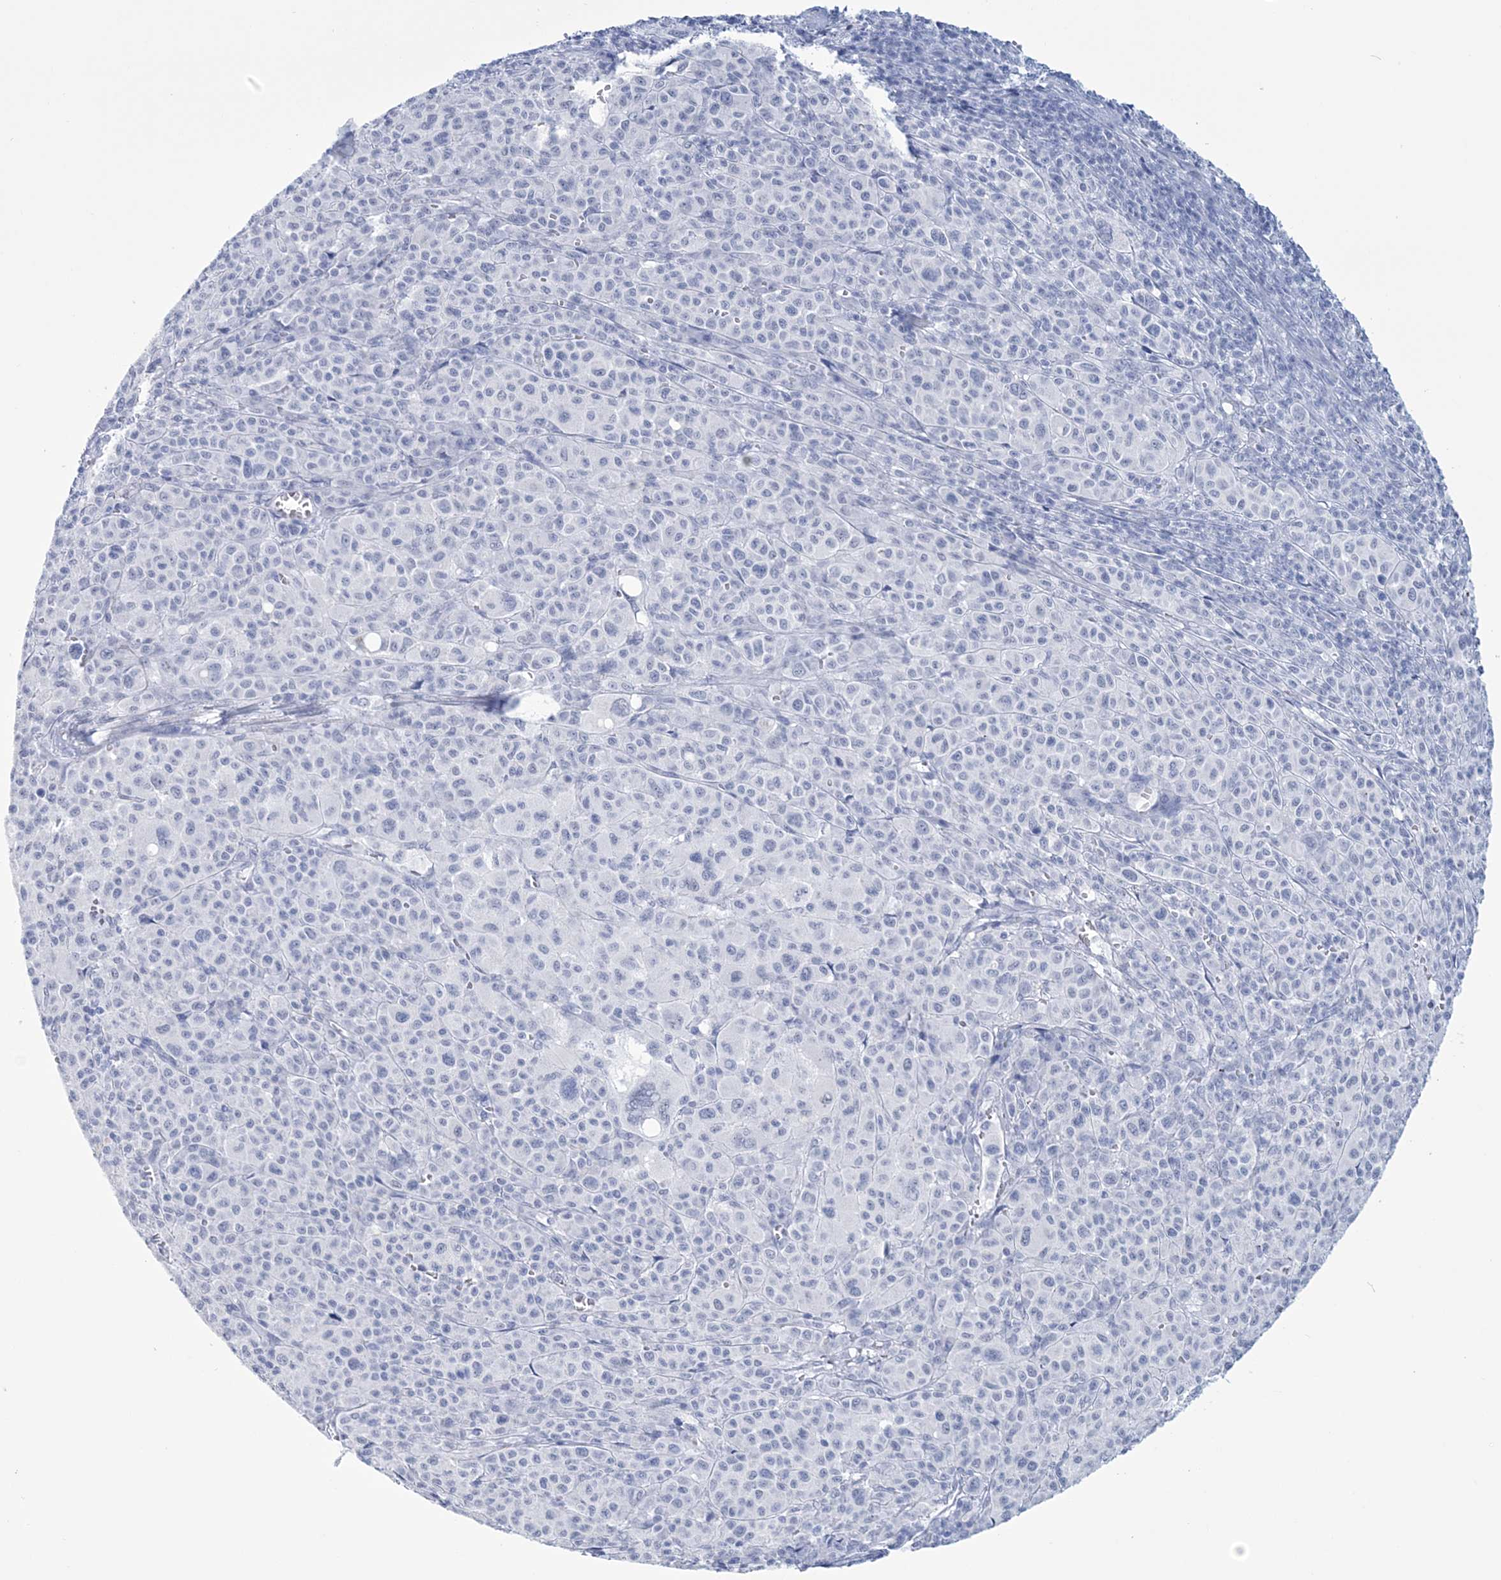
{"staining": {"intensity": "negative", "quantity": "none", "location": "none"}, "tissue": "melanoma", "cell_type": "Tumor cells", "image_type": "cancer", "snomed": [{"axis": "morphology", "description": "Malignant melanoma, Metastatic site"}, {"axis": "topography", "description": "Skin"}], "caption": "An IHC histopathology image of malignant melanoma (metastatic site) is shown. There is no staining in tumor cells of malignant melanoma (metastatic site). The staining was performed using DAB to visualize the protein expression in brown, while the nuclei were stained in blue with hematoxylin (Magnification: 20x).", "gene": "DPCD", "patient": {"sex": "female", "age": 74}}